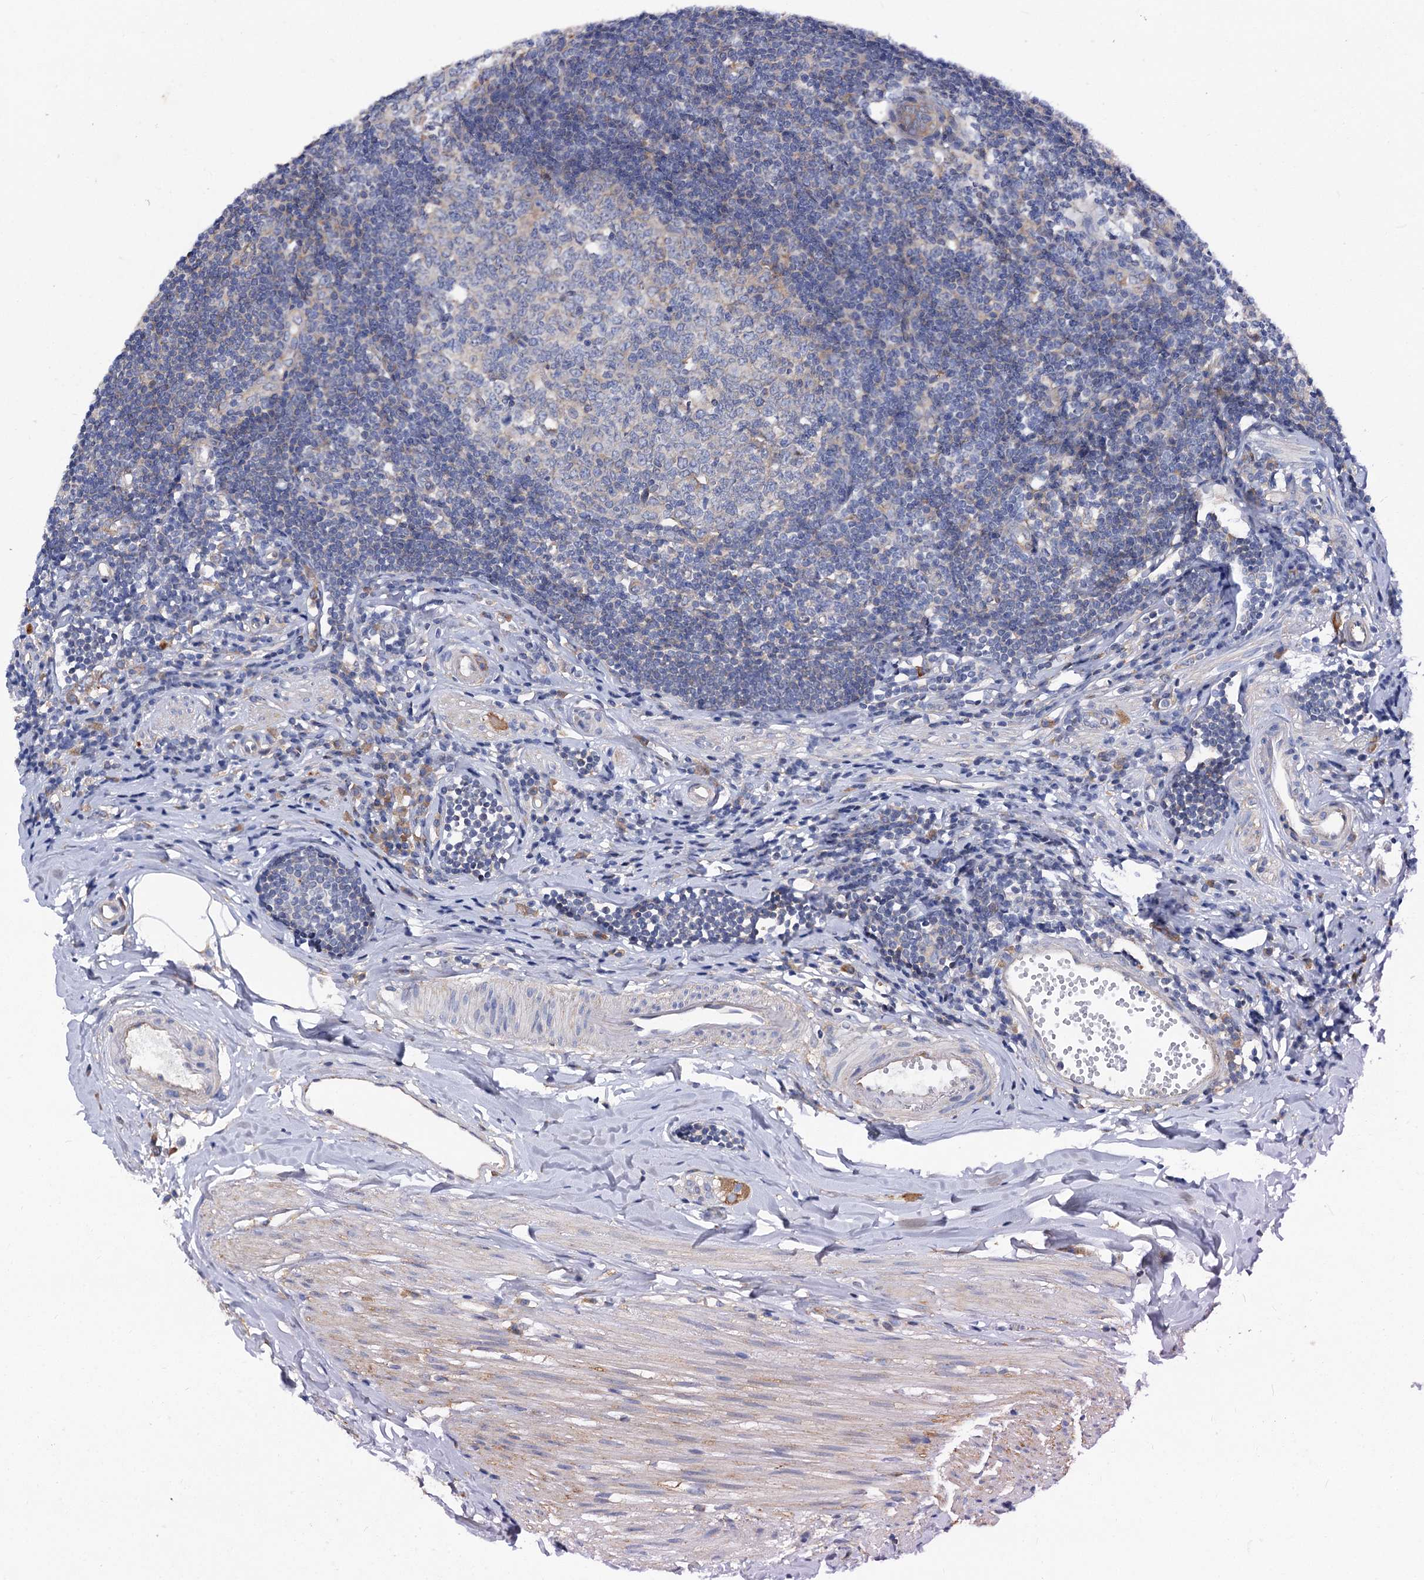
{"staining": {"intensity": "strong", "quantity": ">75%", "location": "cytoplasmic/membranous"}, "tissue": "appendix", "cell_type": "Glandular cells", "image_type": "normal", "snomed": [{"axis": "morphology", "description": "Normal tissue, NOS"}, {"axis": "topography", "description": "Appendix"}], "caption": "Normal appendix displays strong cytoplasmic/membranous positivity in approximately >75% of glandular cells Nuclei are stained in blue..", "gene": "TRIM55", "patient": {"sex": "female", "age": 54}}